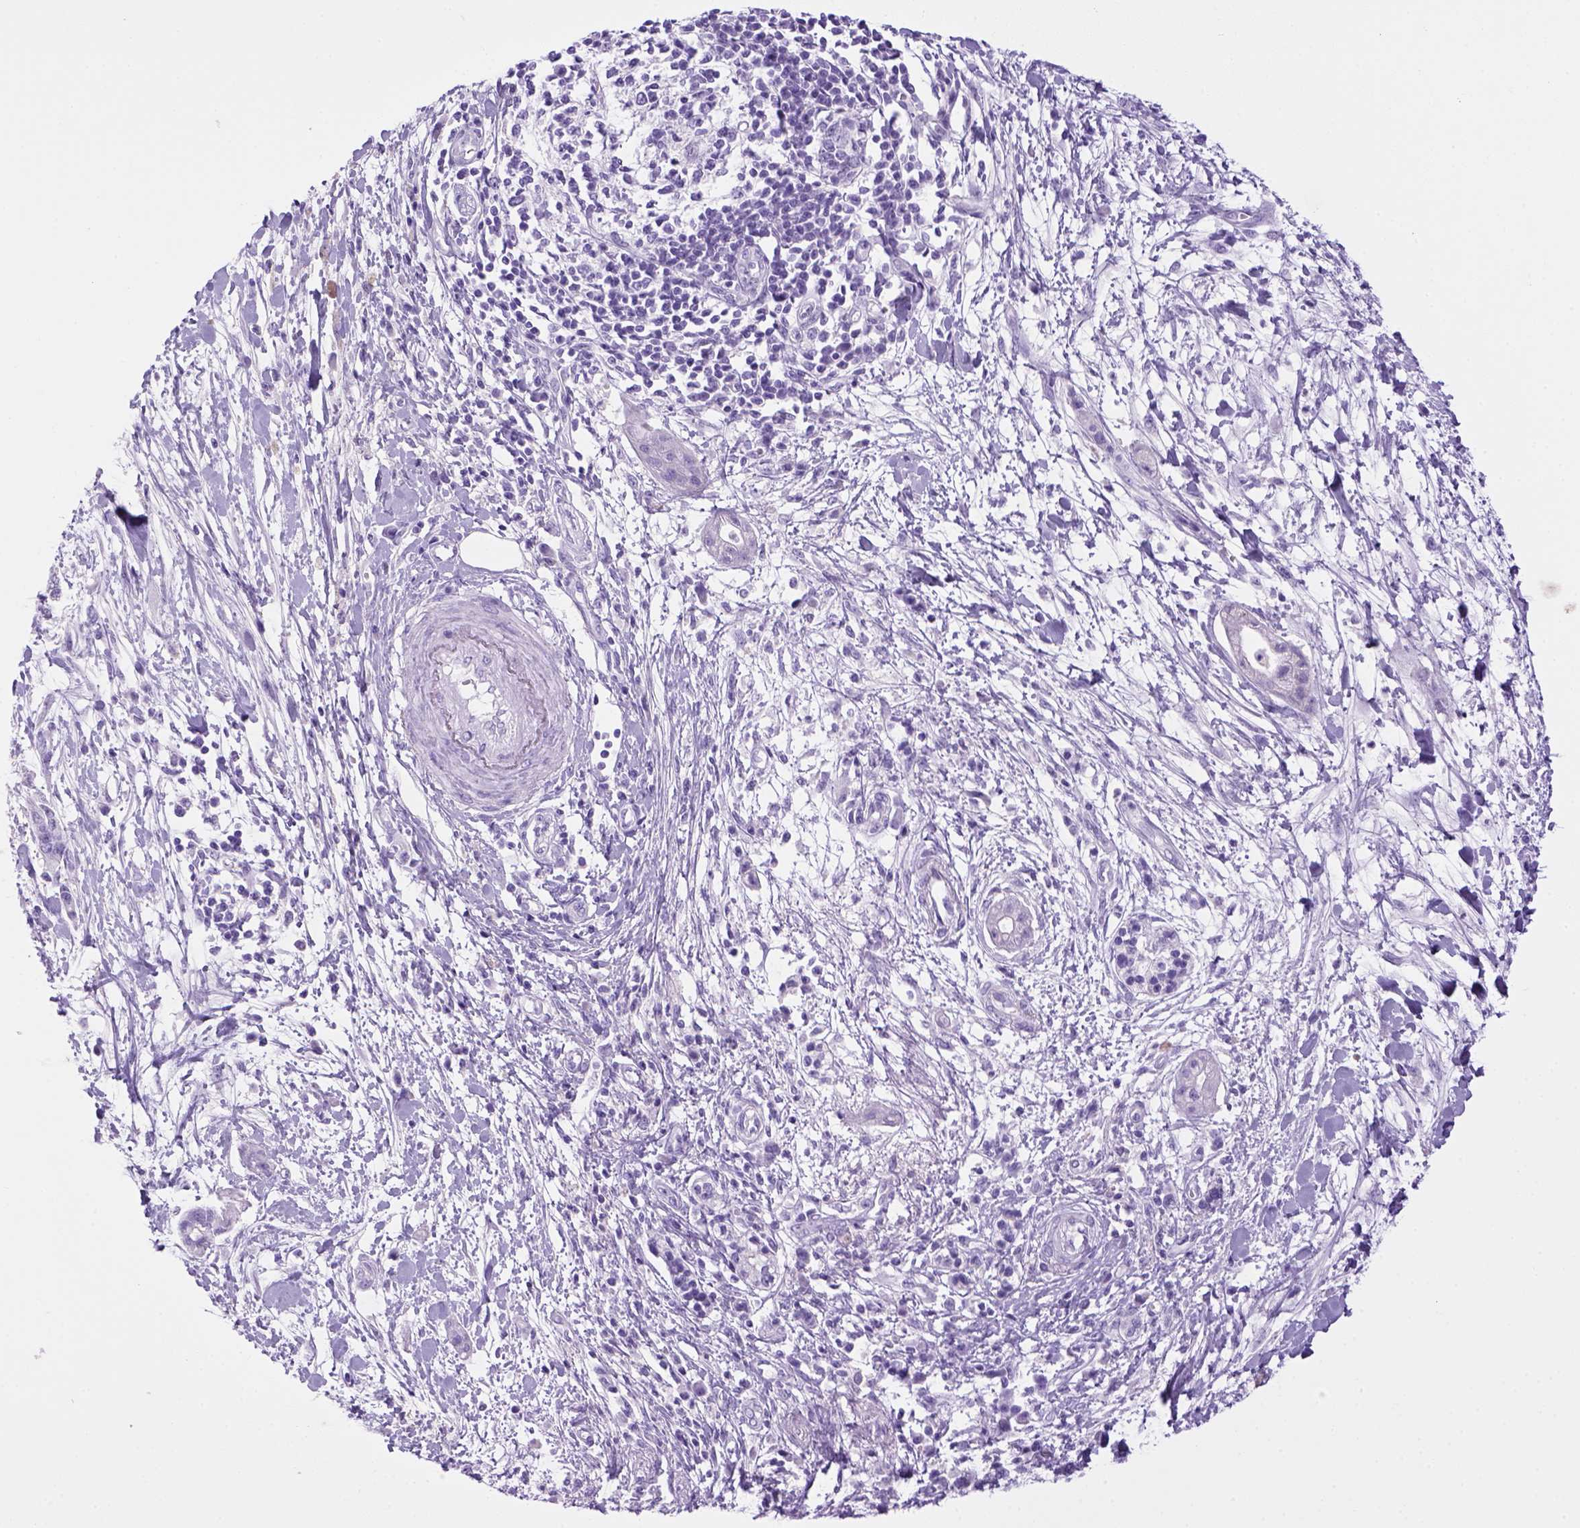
{"staining": {"intensity": "negative", "quantity": "none", "location": "none"}, "tissue": "pancreatic cancer", "cell_type": "Tumor cells", "image_type": "cancer", "snomed": [{"axis": "morphology", "description": "Normal tissue, NOS"}, {"axis": "morphology", "description": "Adenocarcinoma, NOS"}, {"axis": "topography", "description": "Lymph node"}, {"axis": "topography", "description": "Pancreas"}], "caption": "High magnification brightfield microscopy of adenocarcinoma (pancreatic) stained with DAB (3,3'-diaminobenzidine) (brown) and counterstained with hematoxylin (blue): tumor cells show no significant staining.", "gene": "SGCG", "patient": {"sex": "female", "age": 58}}